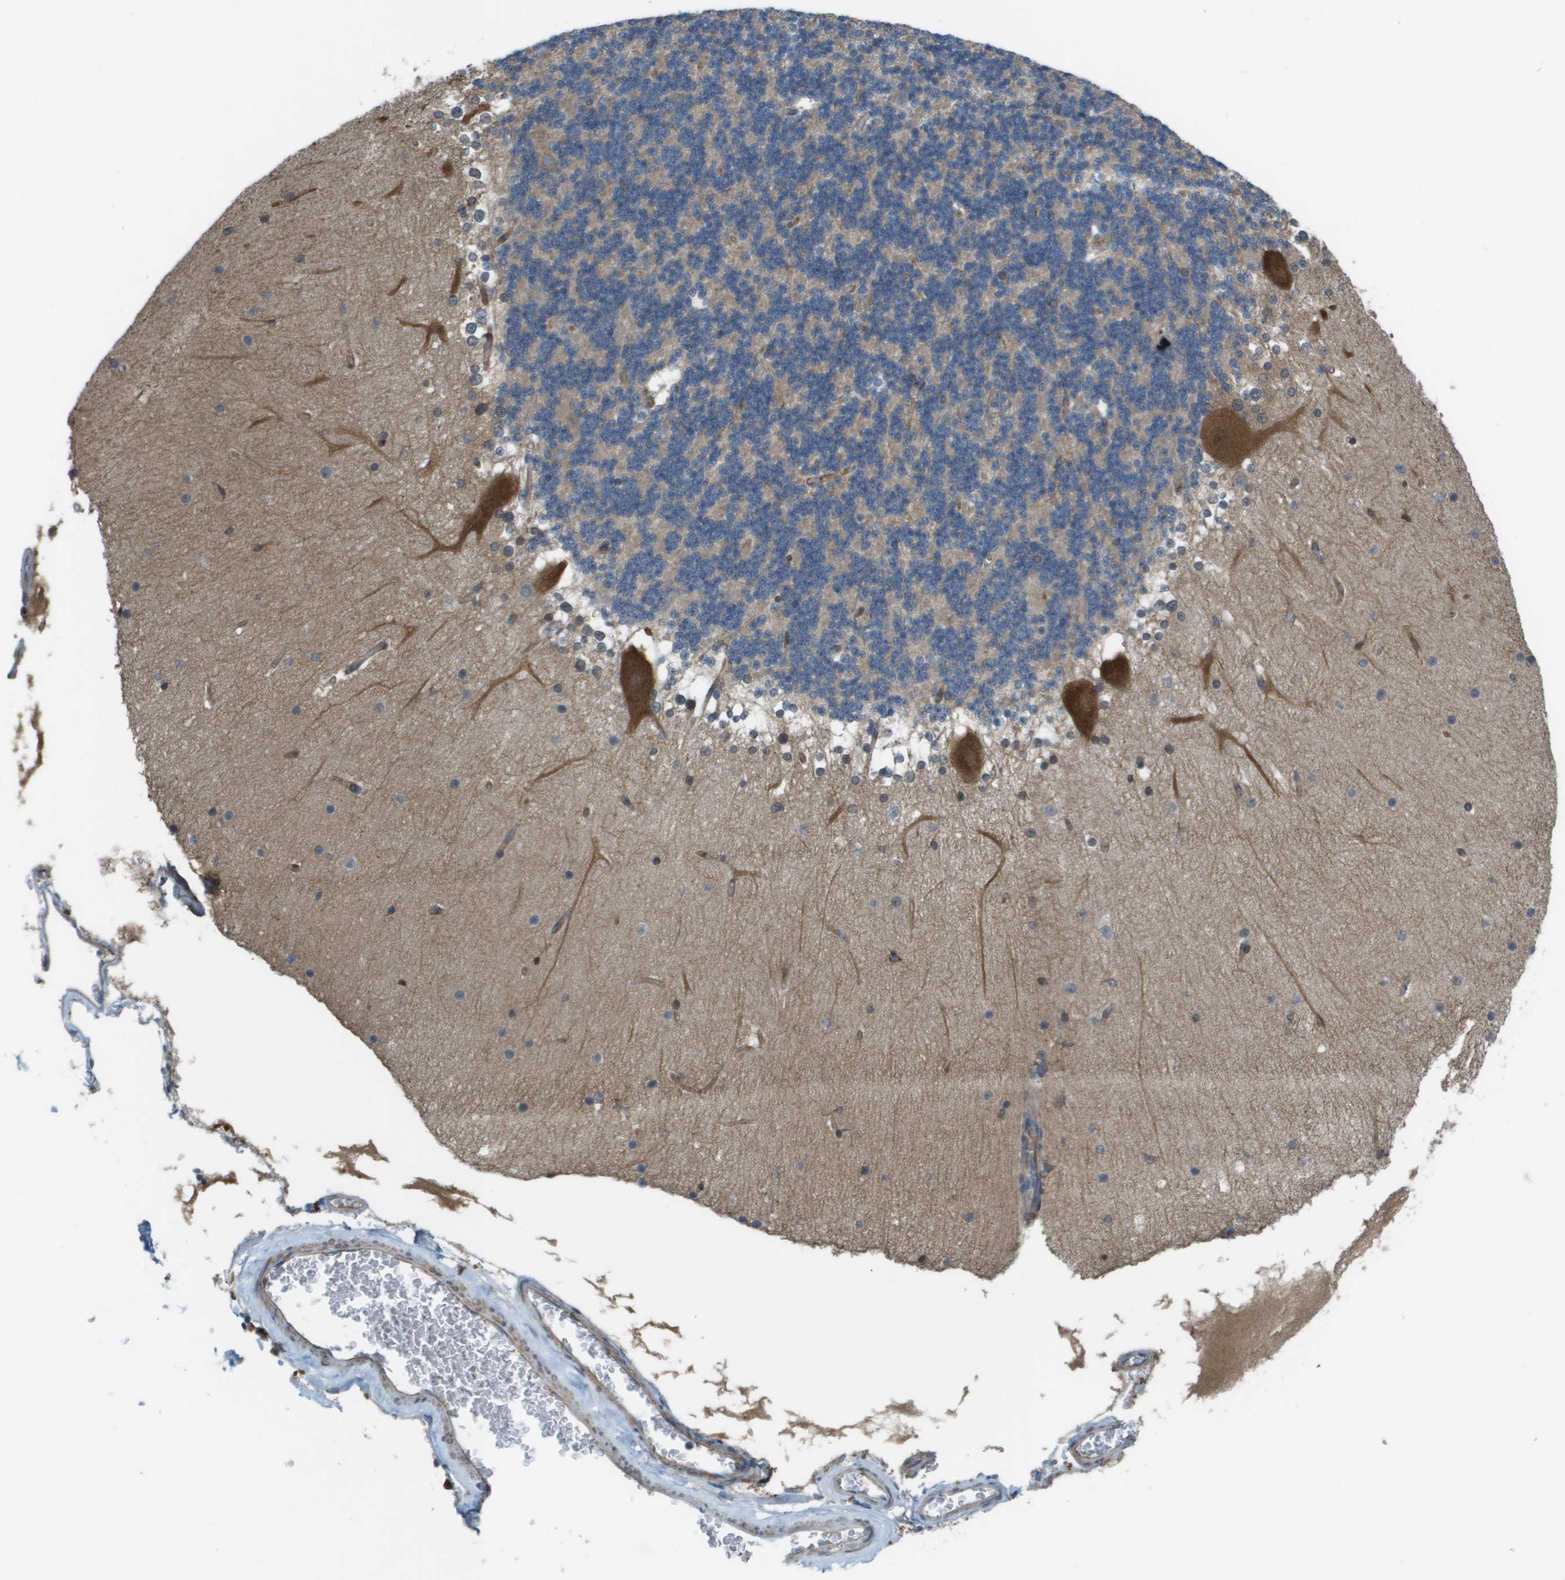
{"staining": {"intensity": "weak", "quantity": "<25%", "location": "cytoplasmic/membranous"}, "tissue": "cerebellum", "cell_type": "Cells in granular layer", "image_type": "normal", "snomed": [{"axis": "morphology", "description": "Normal tissue, NOS"}, {"axis": "topography", "description": "Cerebellum"}], "caption": "Immunohistochemistry (IHC) histopathology image of unremarkable cerebellum stained for a protein (brown), which shows no positivity in cells in granular layer. (Brightfield microscopy of DAB immunohistochemistry (IHC) at high magnification).", "gene": "CORO1B", "patient": {"sex": "female", "age": 19}}